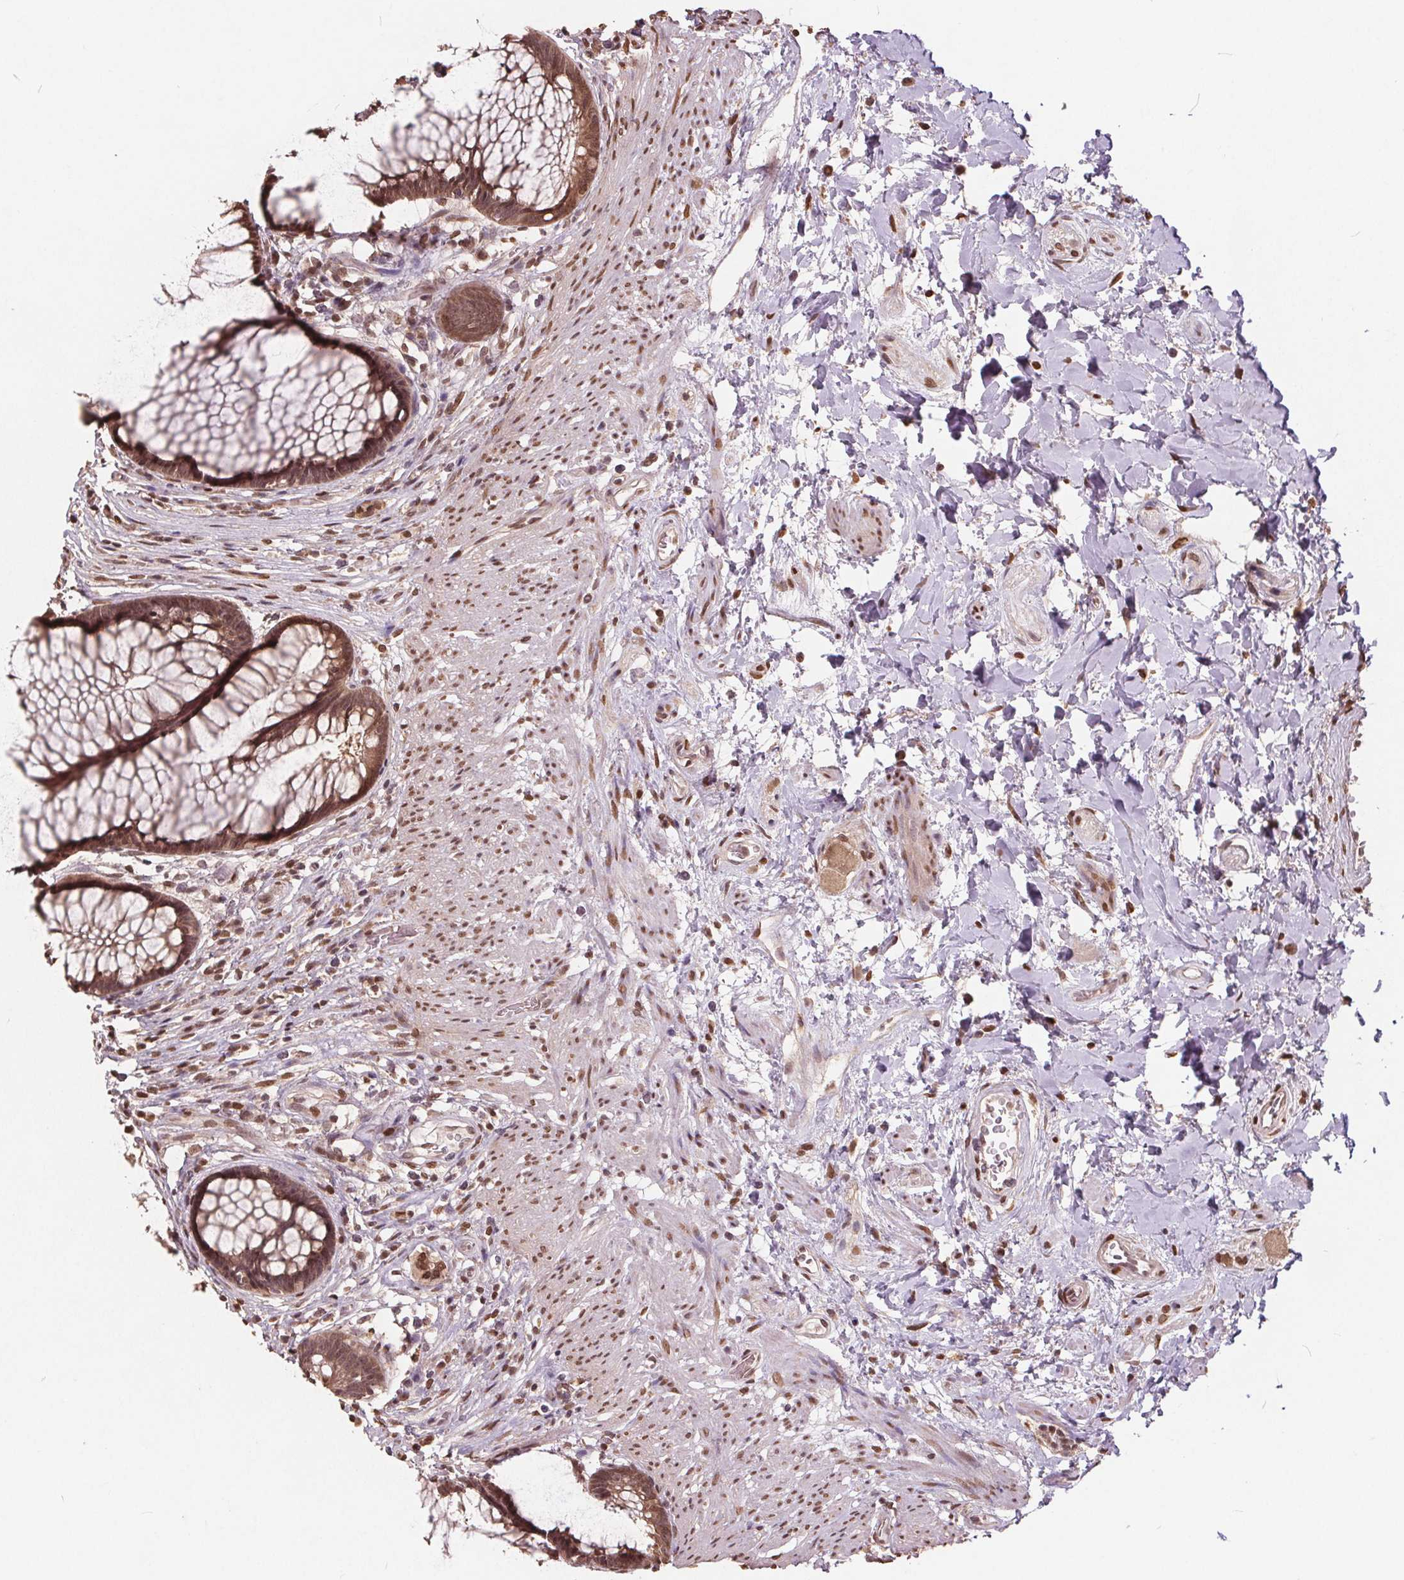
{"staining": {"intensity": "moderate", "quantity": ">75%", "location": "cytoplasmic/membranous,nuclear"}, "tissue": "rectum", "cell_type": "Glandular cells", "image_type": "normal", "snomed": [{"axis": "morphology", "description": "Normal tissue, NOS"}, {"axis": "topography", "description": "Smooth muscle"}, {"axis": "topography", "description": "Rectum"}], "caption": "IHC photomicrograph of benign rectum stained for a protein (brown), which reveals medium levels of moderate cytoplasmic/membranous,nuclear staining in approximately >75% of glandular cells.", "gene": "HIF1AN", "patient": {"sex": "male", "age": 53}}